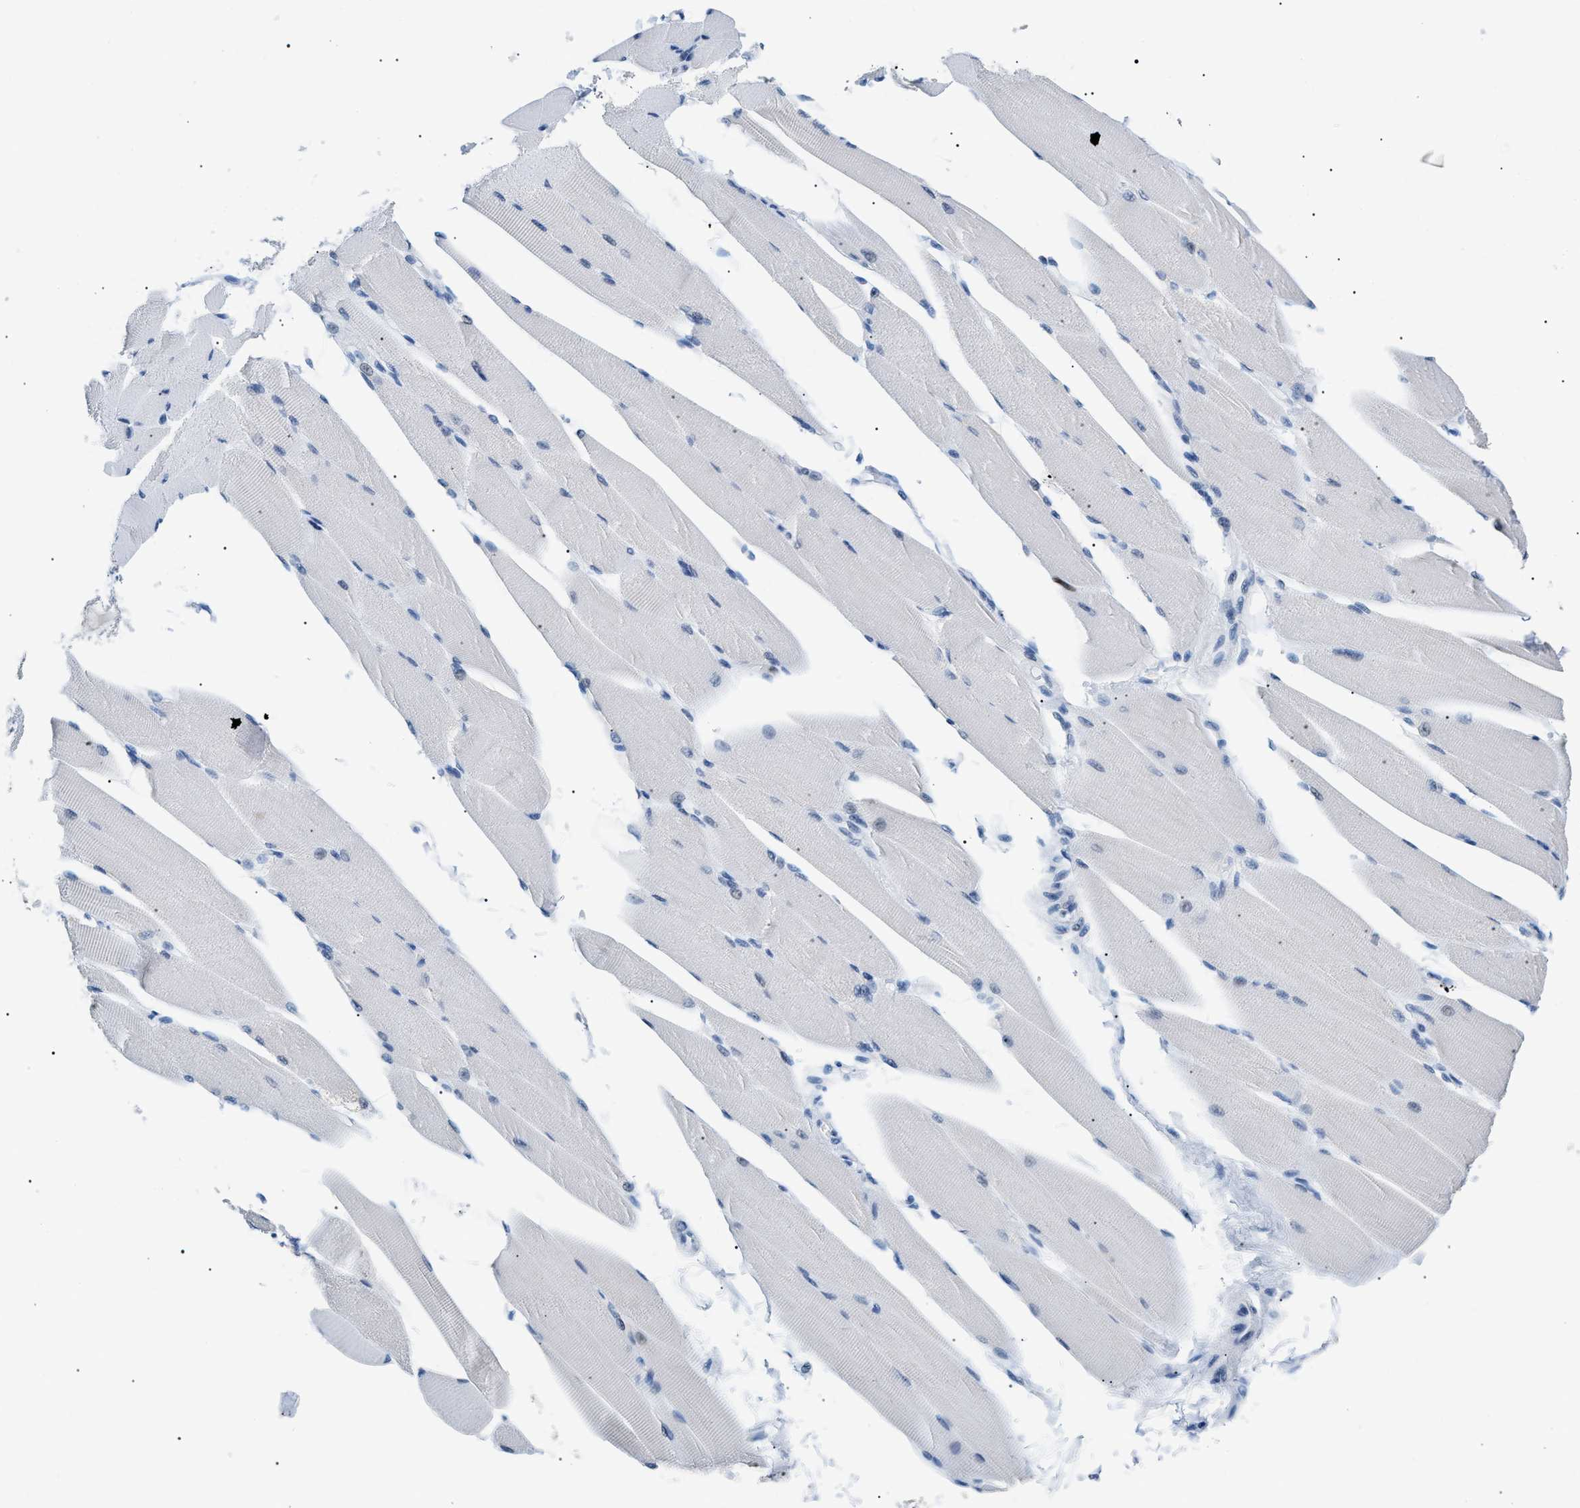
{"staining": {"intensity": "moderate", "quantity": "25%-75%", "location": "cytoplasmic/membranous,nuclear"}, "tissue": "skeletal muscle", "cell_type": "Myocytes", "image_type": "normal", "snomed": [{"axis": "morphology", "description": "Normal tissue, NOS"}, {"axis": "topography", "description": "Skeletal muscle"}, {"axis": "topography", "description": "Peripheral nerve tissue"}], "caption": "Skeletal muscle stained with IHC displays moderate cytoplasmic/membranous,nuclear expression in approximately 25%-75% of myocytes.", "gene": "MCM7", "patient": {"sex": "female", "age": 84}}